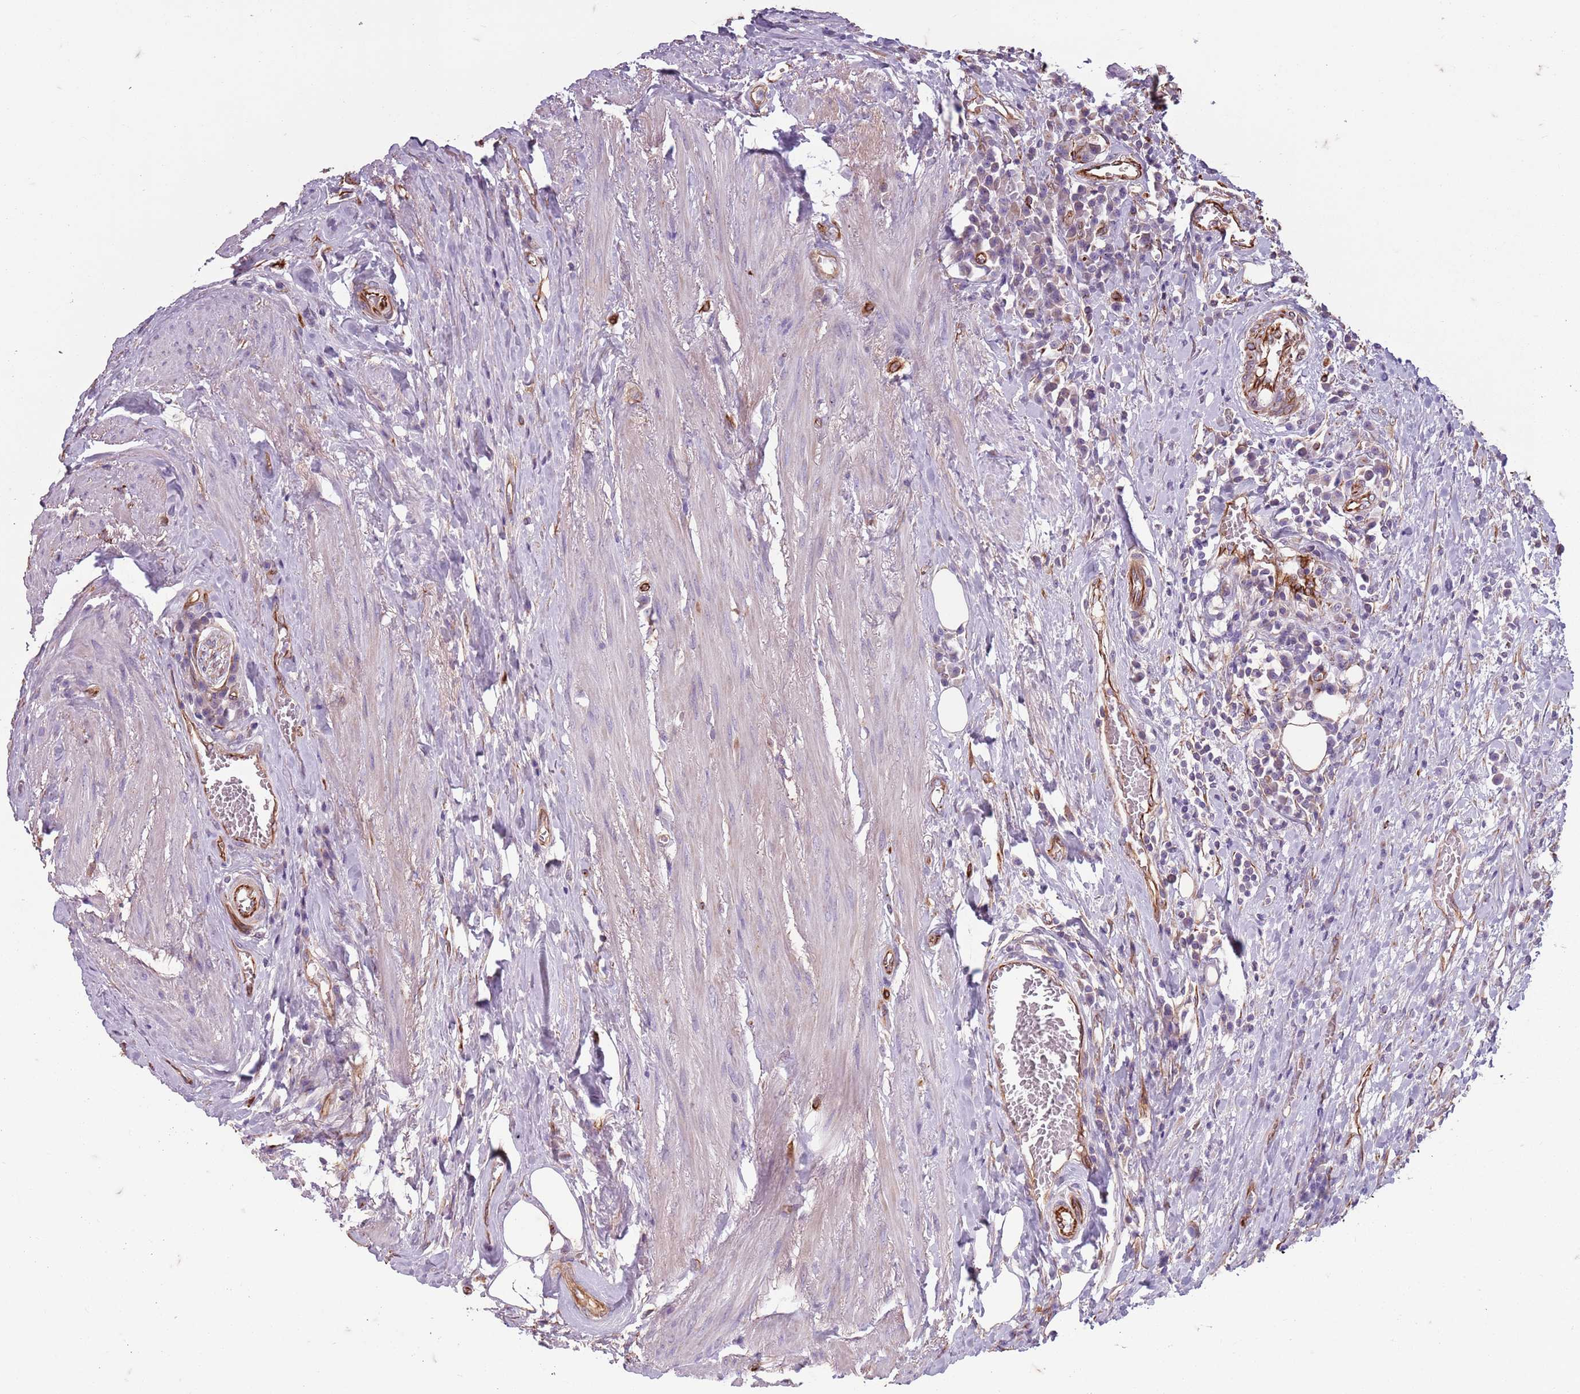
{"staining": {"intensity": "negative", "quantity": "none", "location": "none"}, "tissue": "urothelial cancer", "cell_type": "Tumor cells", "image_type": "cancer", "snomed": [{"axis": "morphology", "description": "Urothelial carcinoma, High grade"}, {"axis": "topography", "description": "Urinary bladder"}], "caption": "High-grade urothelial carcinoma was stained to show a protein in brown. There is no significant staining in tumor cells. (Brightfield microscopy of DAB immunohistochemistry (IHC) at high magnification).", "gene": "TAS2R38", "patient": {"sex": "female", "age": 63}}